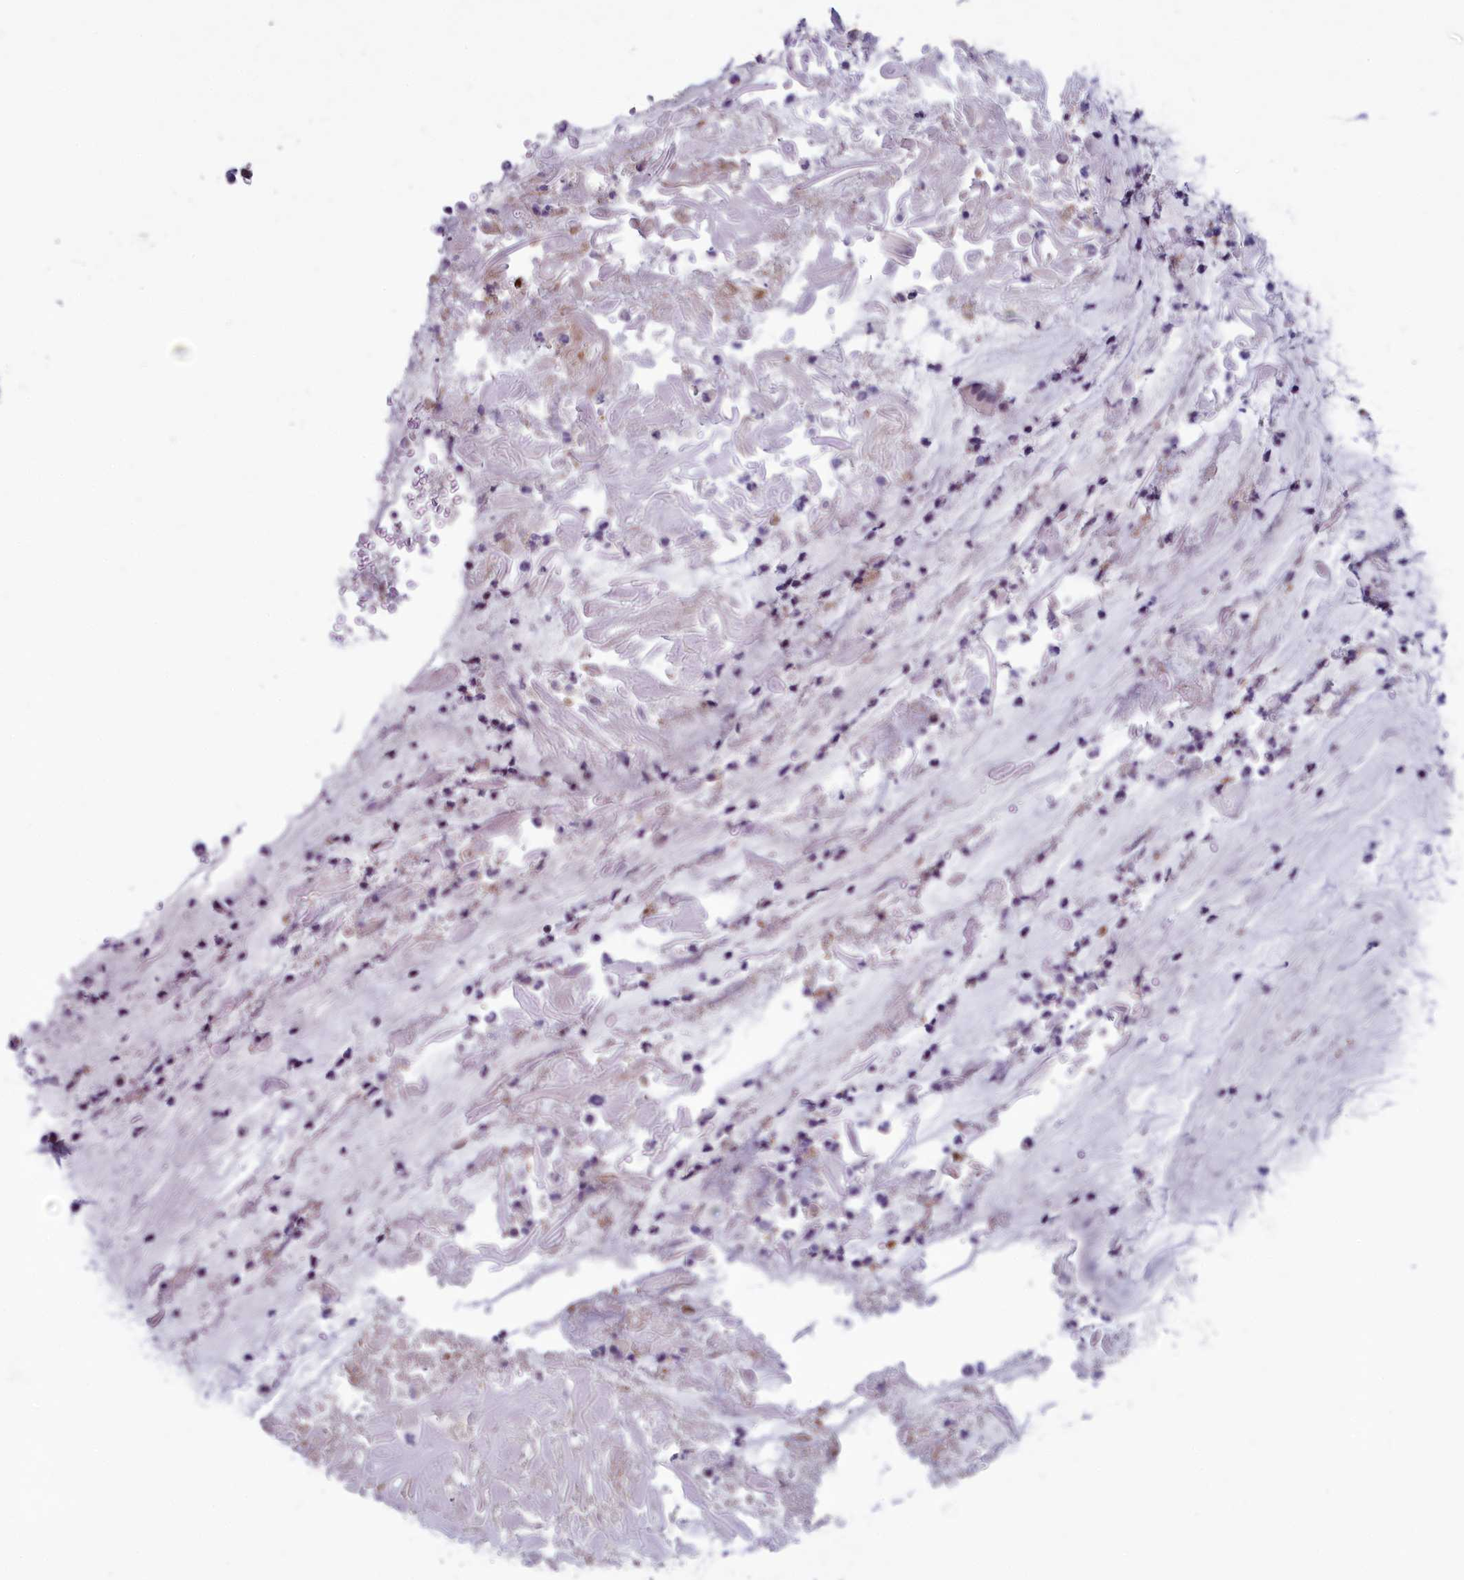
{"staining": {"intensity": "negative", "quantity": "none", "location": "none"}, "tissue": "adipose tissue", "cell_type": "Adipocytes", "image_type": "normal", "snomed": [{"axis": "morphology", "description": "Normal tissue, NOS"}, {"axis": "topography", "description": "Lymph node"}, {"axis": "topography", "description": "Cartilage tissue"}, {"axis": "topography", "description": "Bronchus"}], "caption": "The image displays no staining of adipocytes in benign adipose tissue.", "gene": "CNEP1R1", "patient": {"sex": "male", "age": 63}}